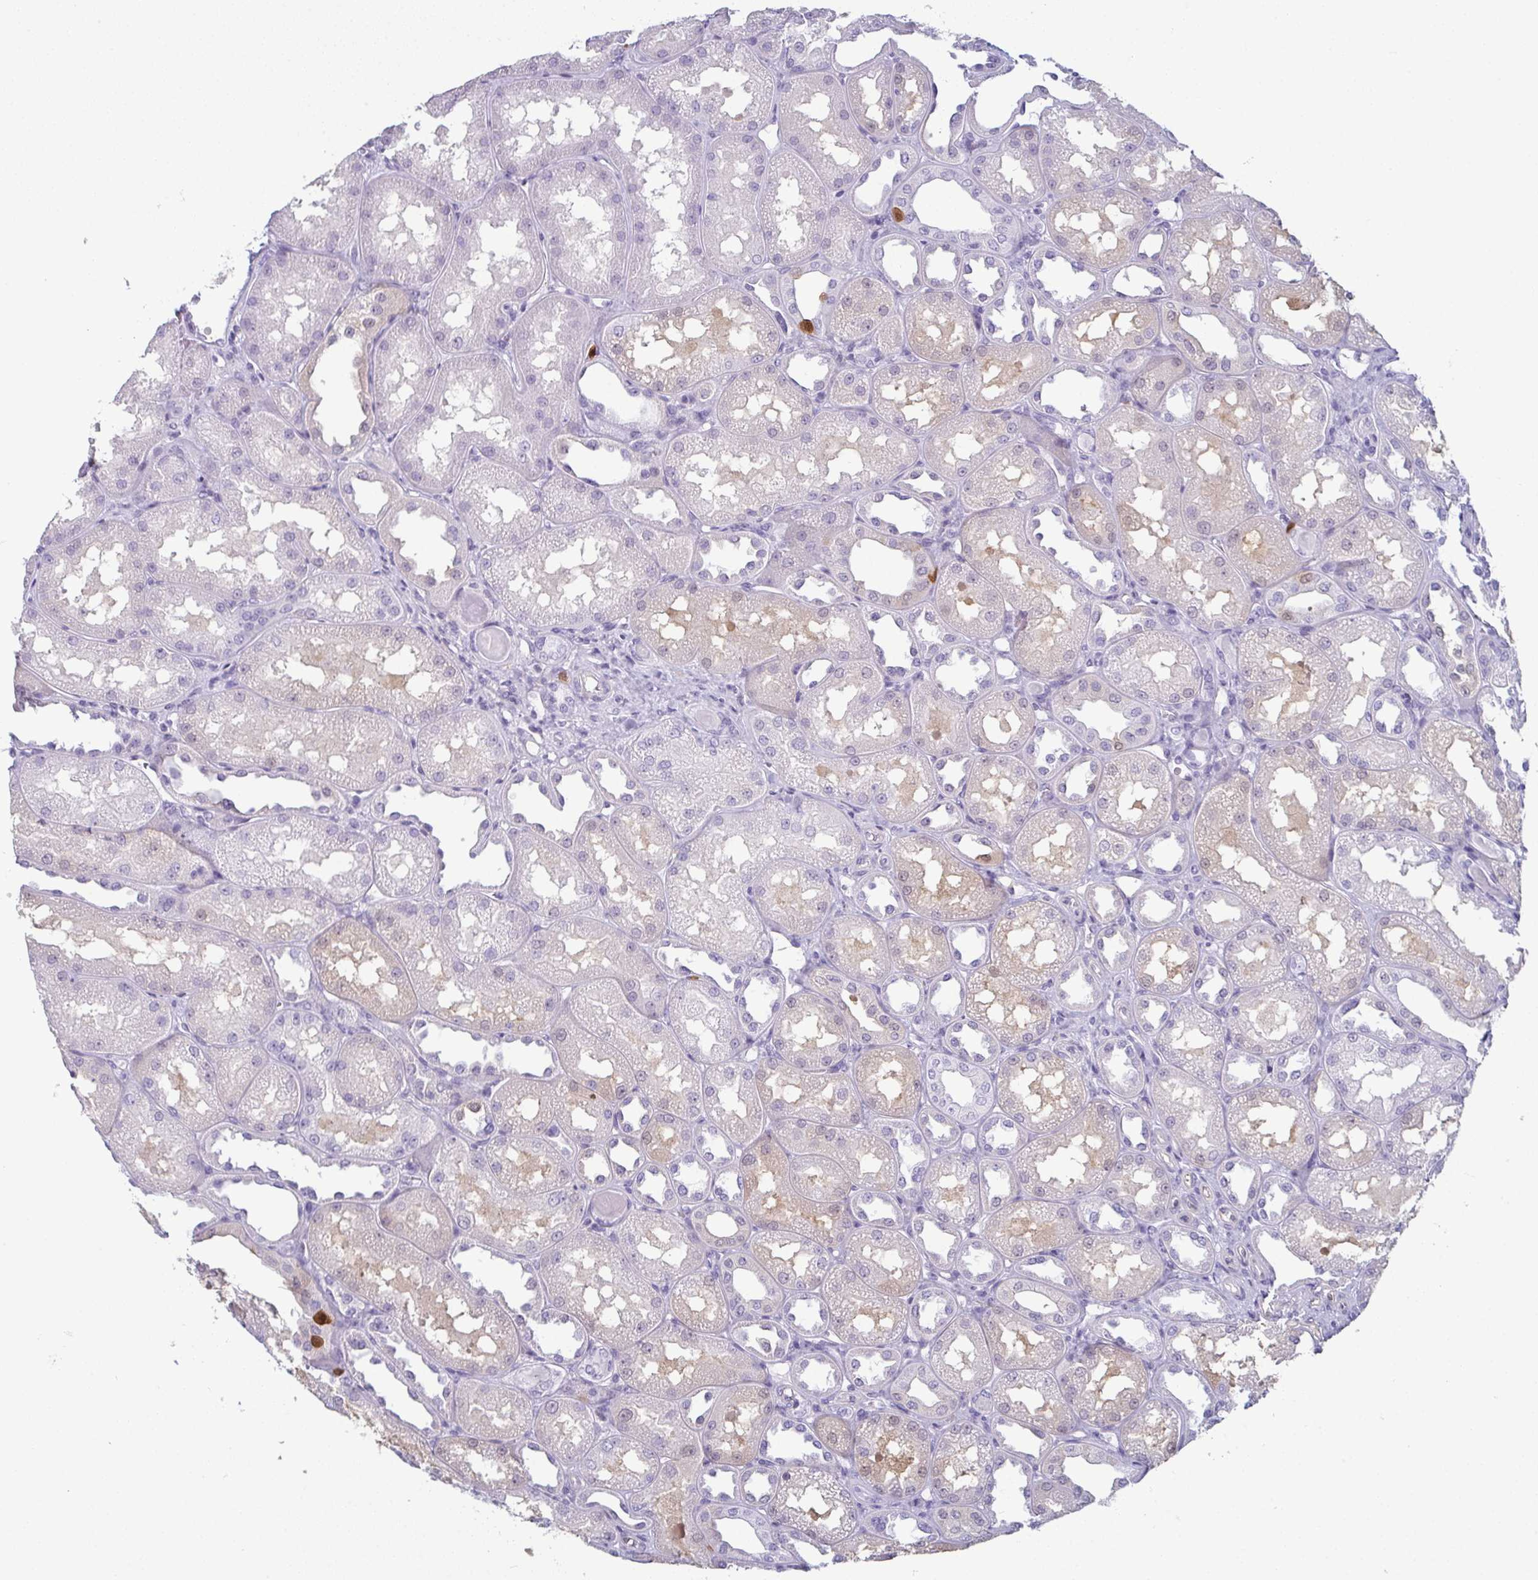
{"staining": {"intensity": "negative", "quantity": "none", "location": "none"}, "tissue": "kidney", "cell_type": "Cells in glomeruli", "image_type": "normal", "snomed": [{"axis": "morphology", "description": "Normal tissue, NOS"}, {"axis": "topography", "description": "Kidney"}], "caption": "Protein analysis of normal kidney demonstrates no significant positivity in cells in glomeruli. Brightfield microscopy of IHC stained with DAB (3,3'-diaminobenzidine) (brown) and hematoxylin (blue), captured at high magnification.", "gene": "CDA", "patient": {"sex": "male", "age": 61}}